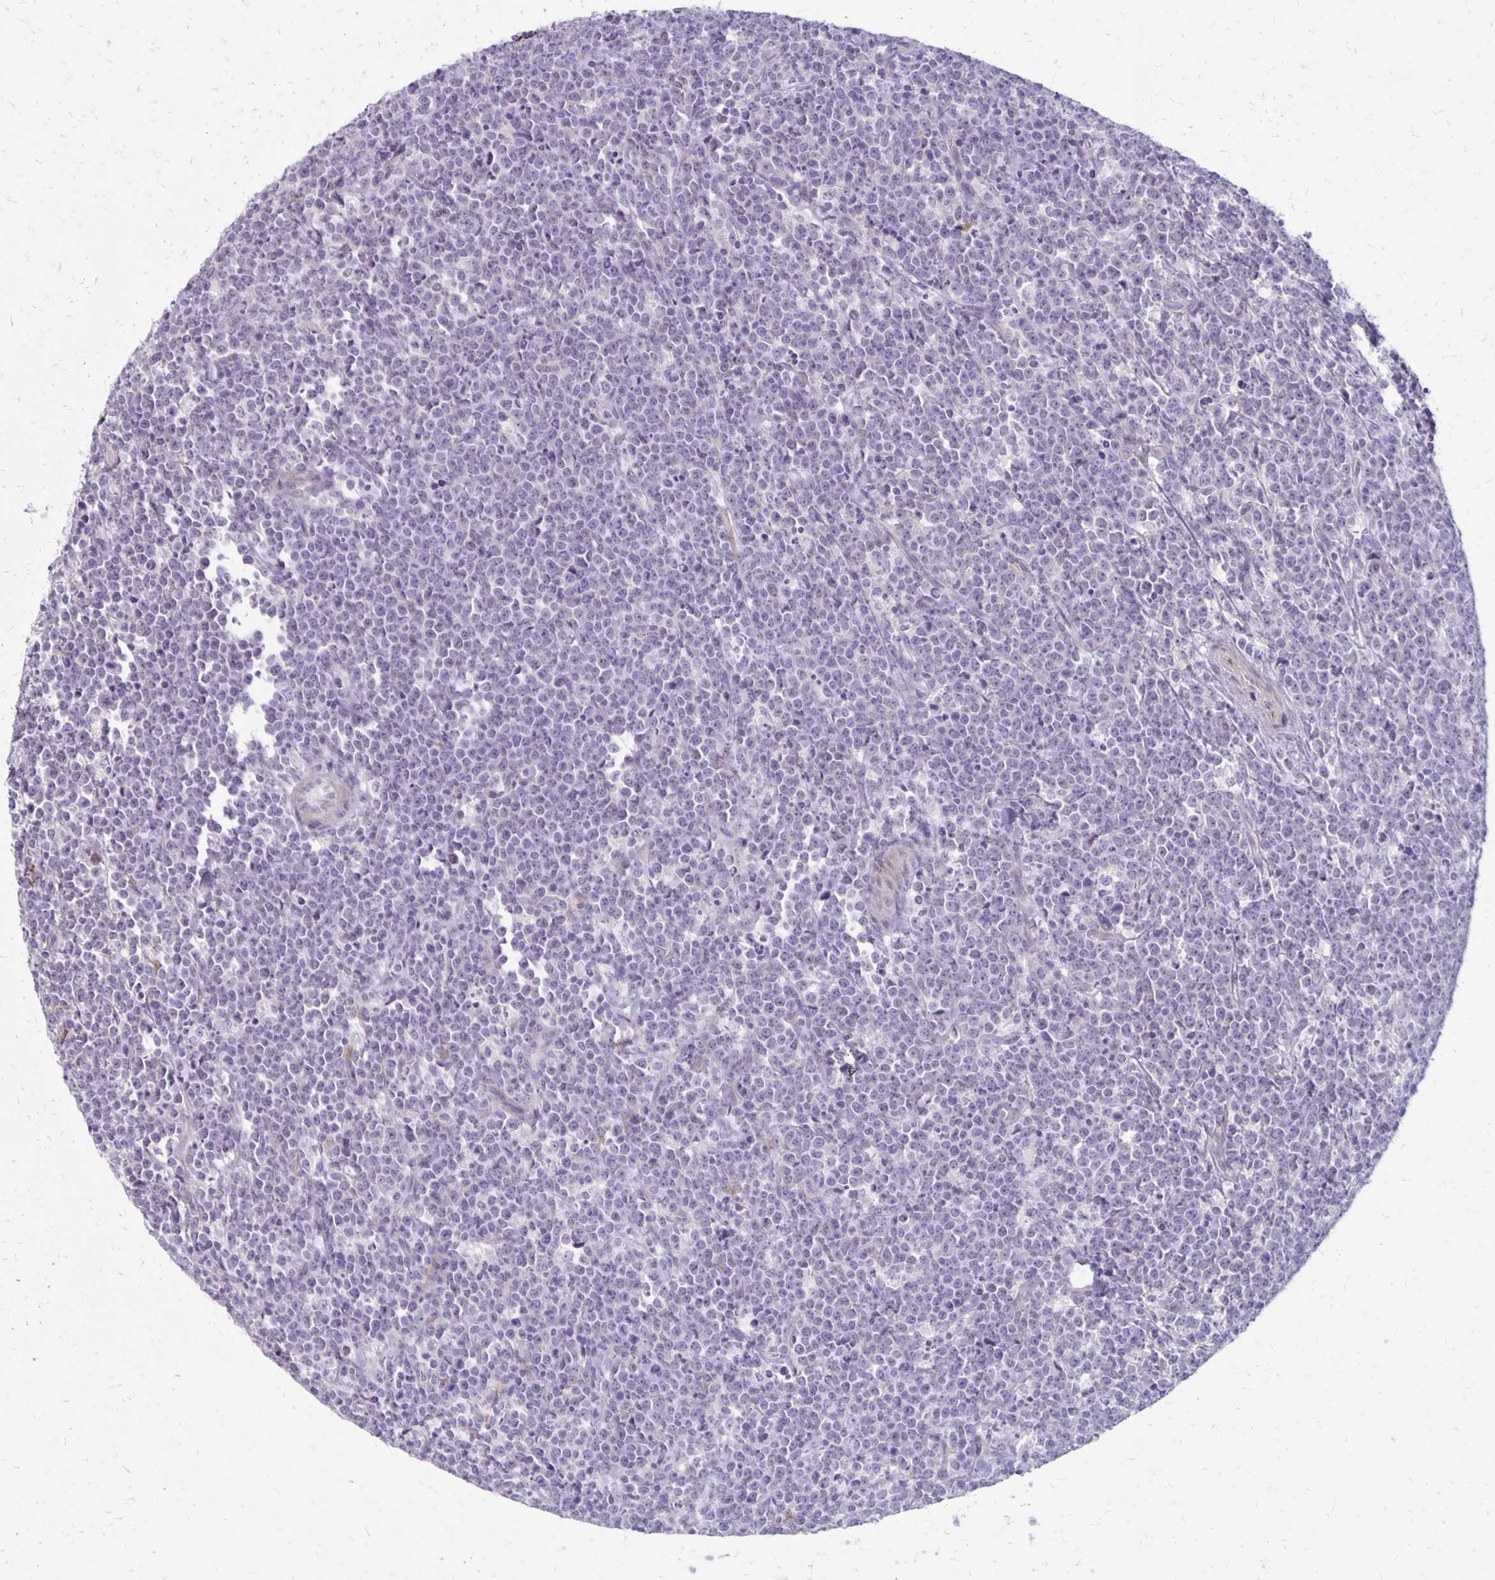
{"staining": {"intensity": "negative", "quantity": "none", "location": "none"}, "tissue": "lymphoma", "cell_type": "Tumor cells", "image_type": "cancer", "snomed": [{"axis": "morphology", "description": "Malignant lymphoma, non-Hodgkin's type, High grade"}, {"axis": "topography", "description": "Small intestine"}], "caption": "The image reveals no significant expression in tumor cells of high-grade malignant lymphoma, non-Hodgkin's type. Brightfield microscopy of IHC stained with DAB (3,3'-diaminobenzidine) (brown) and hematoxylin (blue), captured at high magnification.", "gene": "HOMER1", "patient": {"sex": "female", "age": 56}}